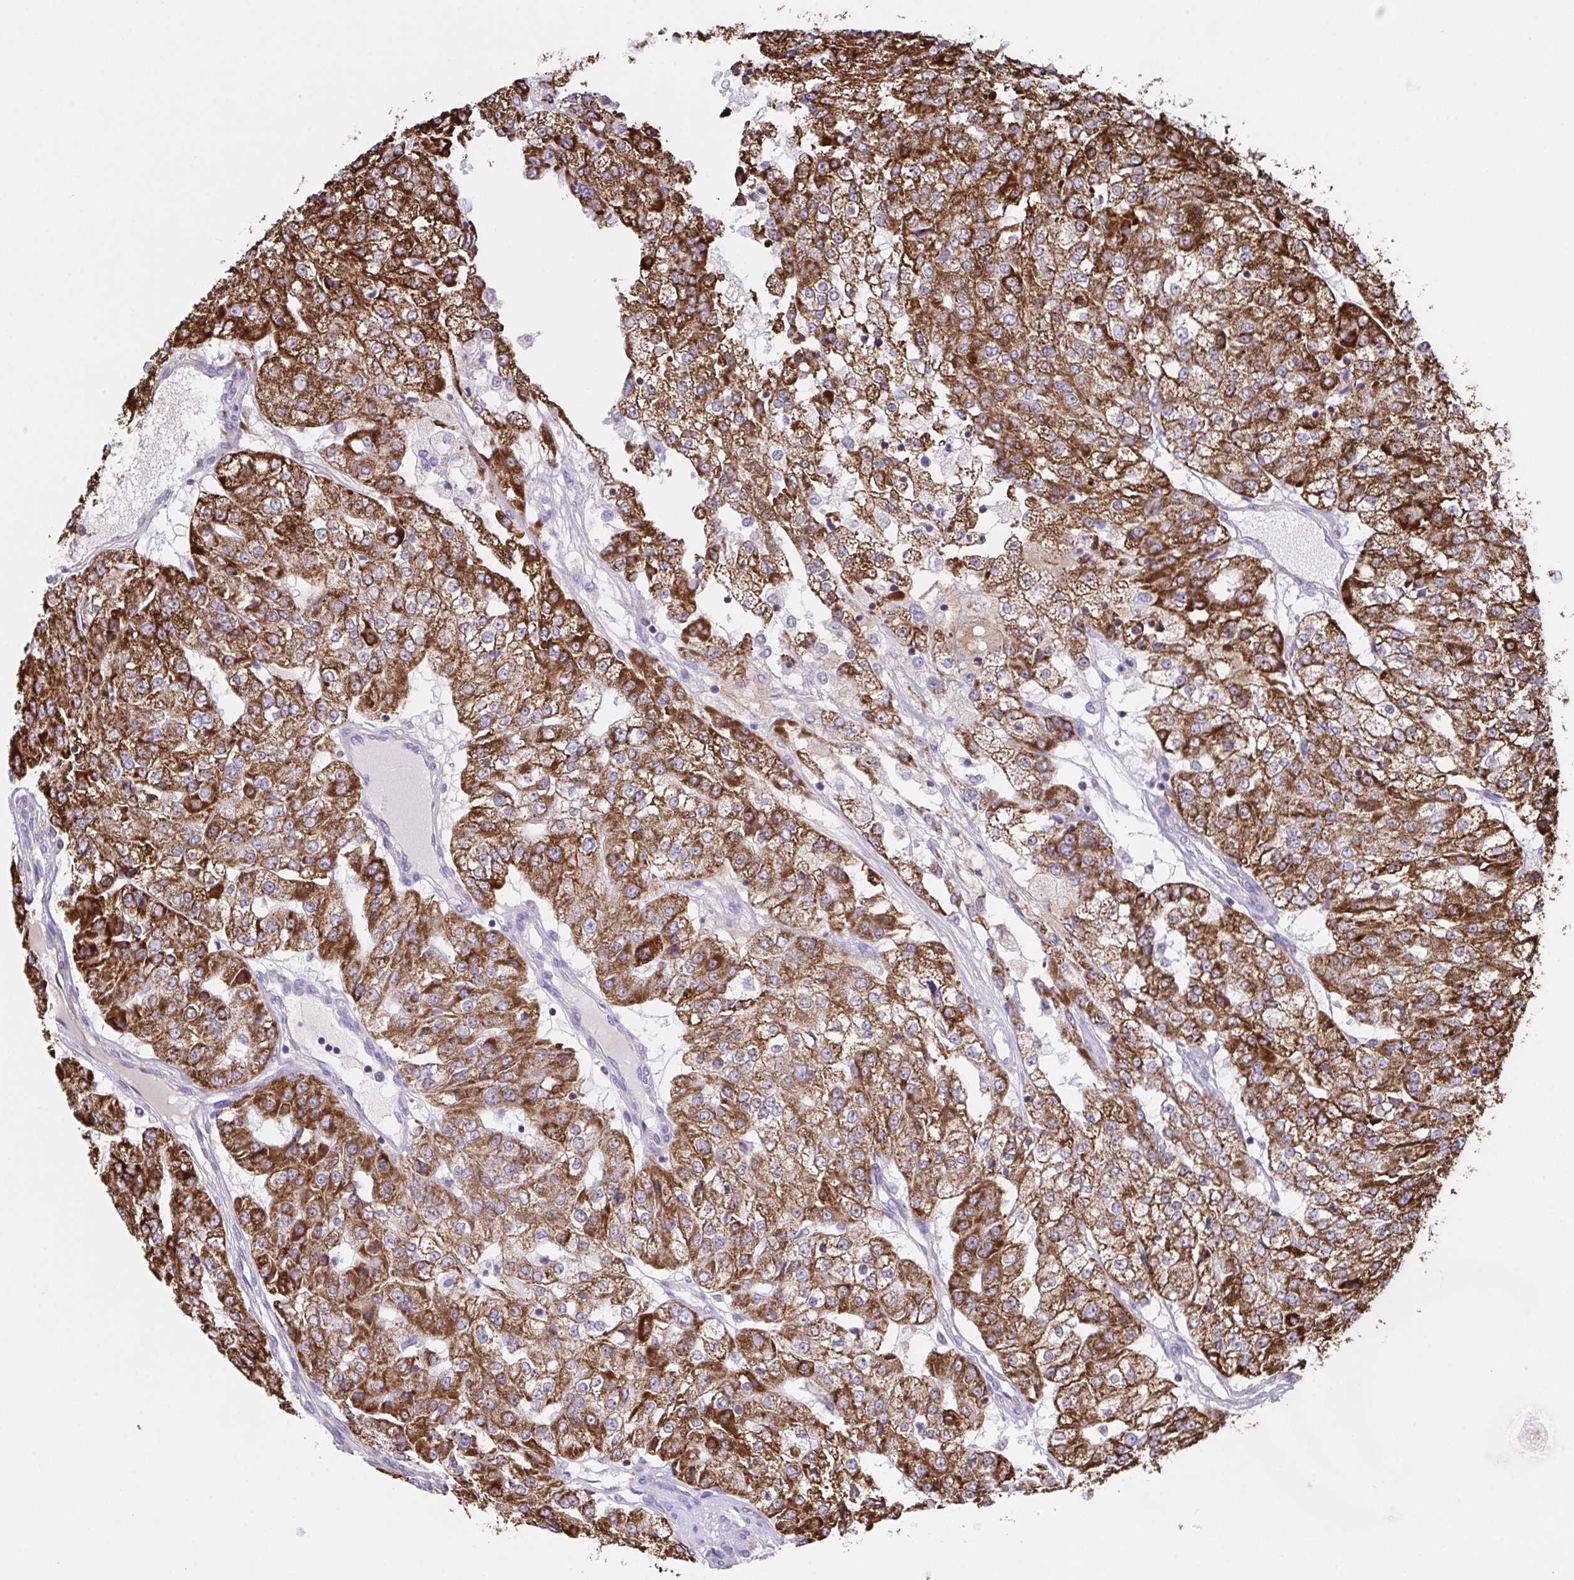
{"staining": {"intensity": "strong", "quantity": ">75%", "location": "cytoplasmic/membranous"}, "tissue": "renal cancer", "cell_type": "Tumor cells", "image_type": "cancer", "snomed": [{"axis": "morphology", "description": "Adenocarcinoma, NOS"}, {"axis": "topography", "description": "Kidney"}], "caption": "High-magnification brightfield microscopy of renal adenocarcinoma stained with DAB (brown) and counterstained with hematoxylin (blue). tumor cells exhibit strong cytoplasmic/membranous expression is identified in about>75% of cells.", "gene": "PCMTD2", "patient": {"sex": "female", "age": 63}}